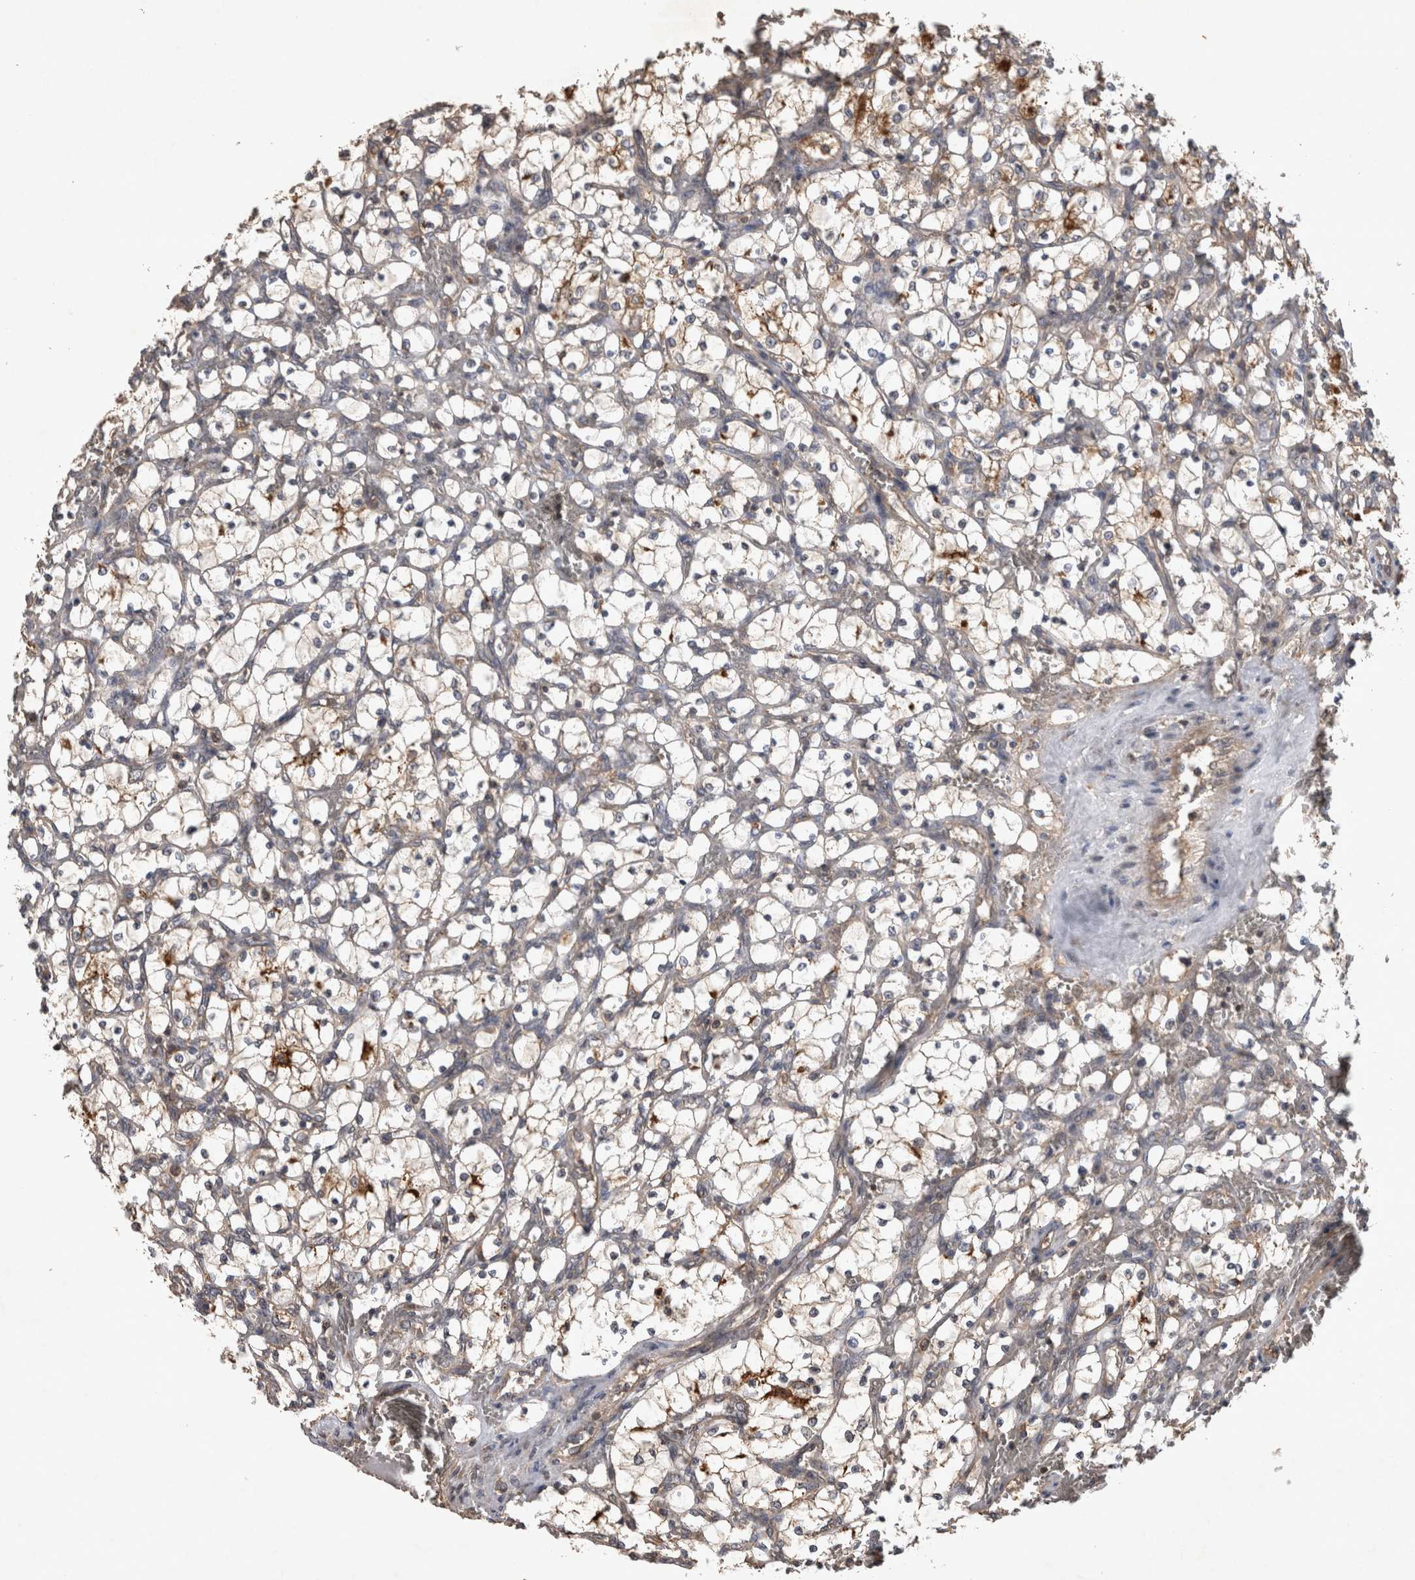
{"staining": {"intensity": "moderate", "quantity": "<25%", "location": "cytoplasmic/membranous"}, "tissue": "renal cancer", "cell_type": "Tumor cells", "image_type": "cancer", "snomed": [{"axis": "morphology", "description": "Adenocarcinoma, NOS"}, {"axis": "topography", "description": "Kidney"}], "caption": "Renal cancer (adenocarcinoma) stained for a protein demonstrates moderate cytoplasmic/membranous positivity in tumor cells.", "gene": "TRMT61B", "patient": {"sex": "female", "age": 69}}